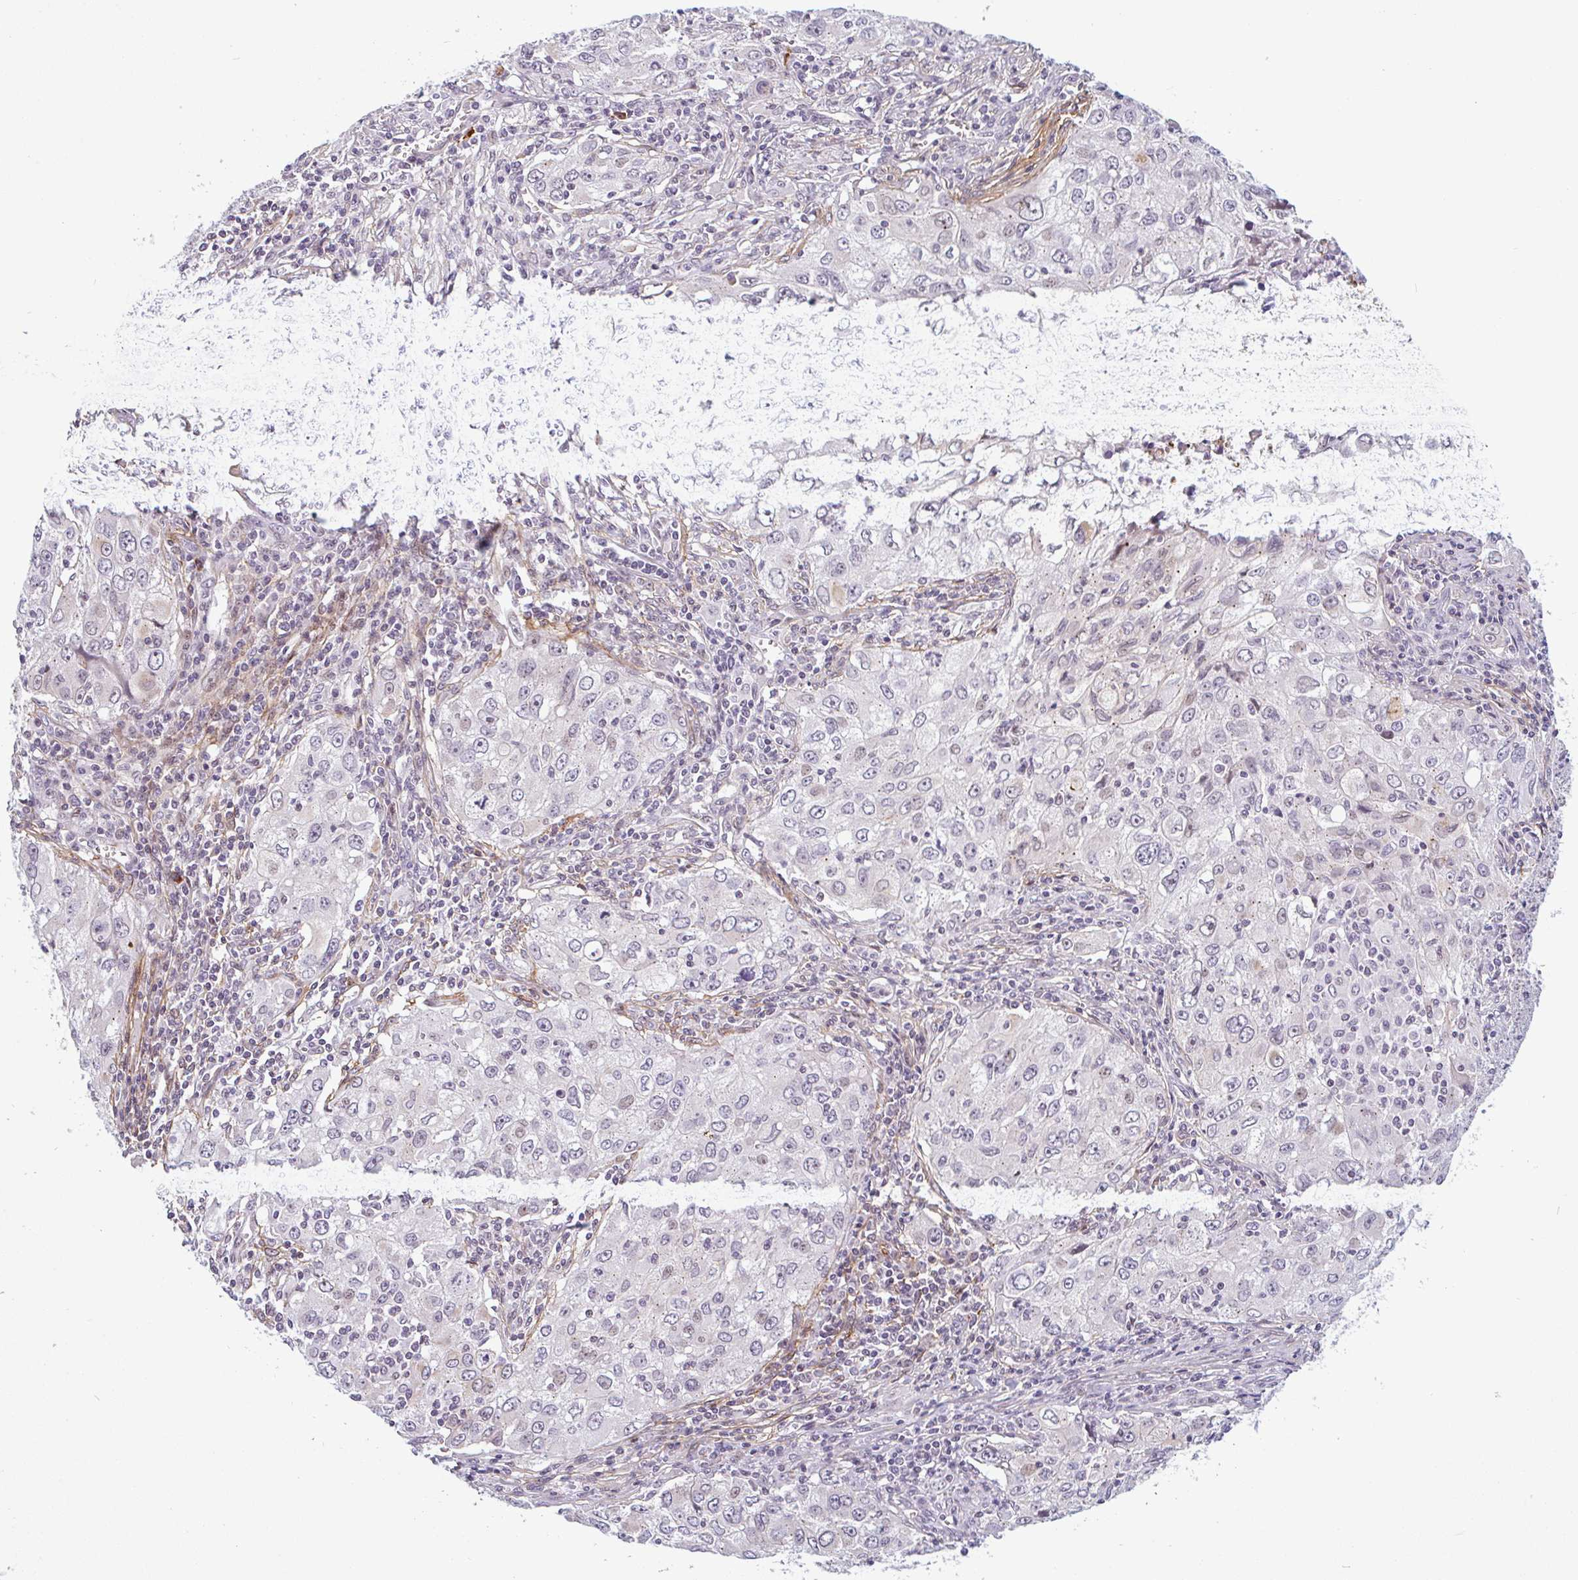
{"staining": {"intensity": "negative", "quantity": "none", "location": "none"}, "tissue": "lung cancer", "cell_type": "Tumor cells", "image_type": "cancer", "snomed": [{"axis": "morphology", "description": "Adenocarcinoma, NOS"}, {"axis": "morphology", "description": "Adenocarcinoma, metastatic, NOS"}, {"axis": "topography", "description": "Lymph node"}, {"axis": "topography", "description": "Lung"}], "caption": "An image of human lung cancer (metastatic adenocarcinoma) is negative for staining in tumor cells. The staining is performed using DAB brown chromogen with nuclei counter-stained in using hematoxylin.", "gene": "TMEM119", "patient": {"sex": "female", "age": 42}}